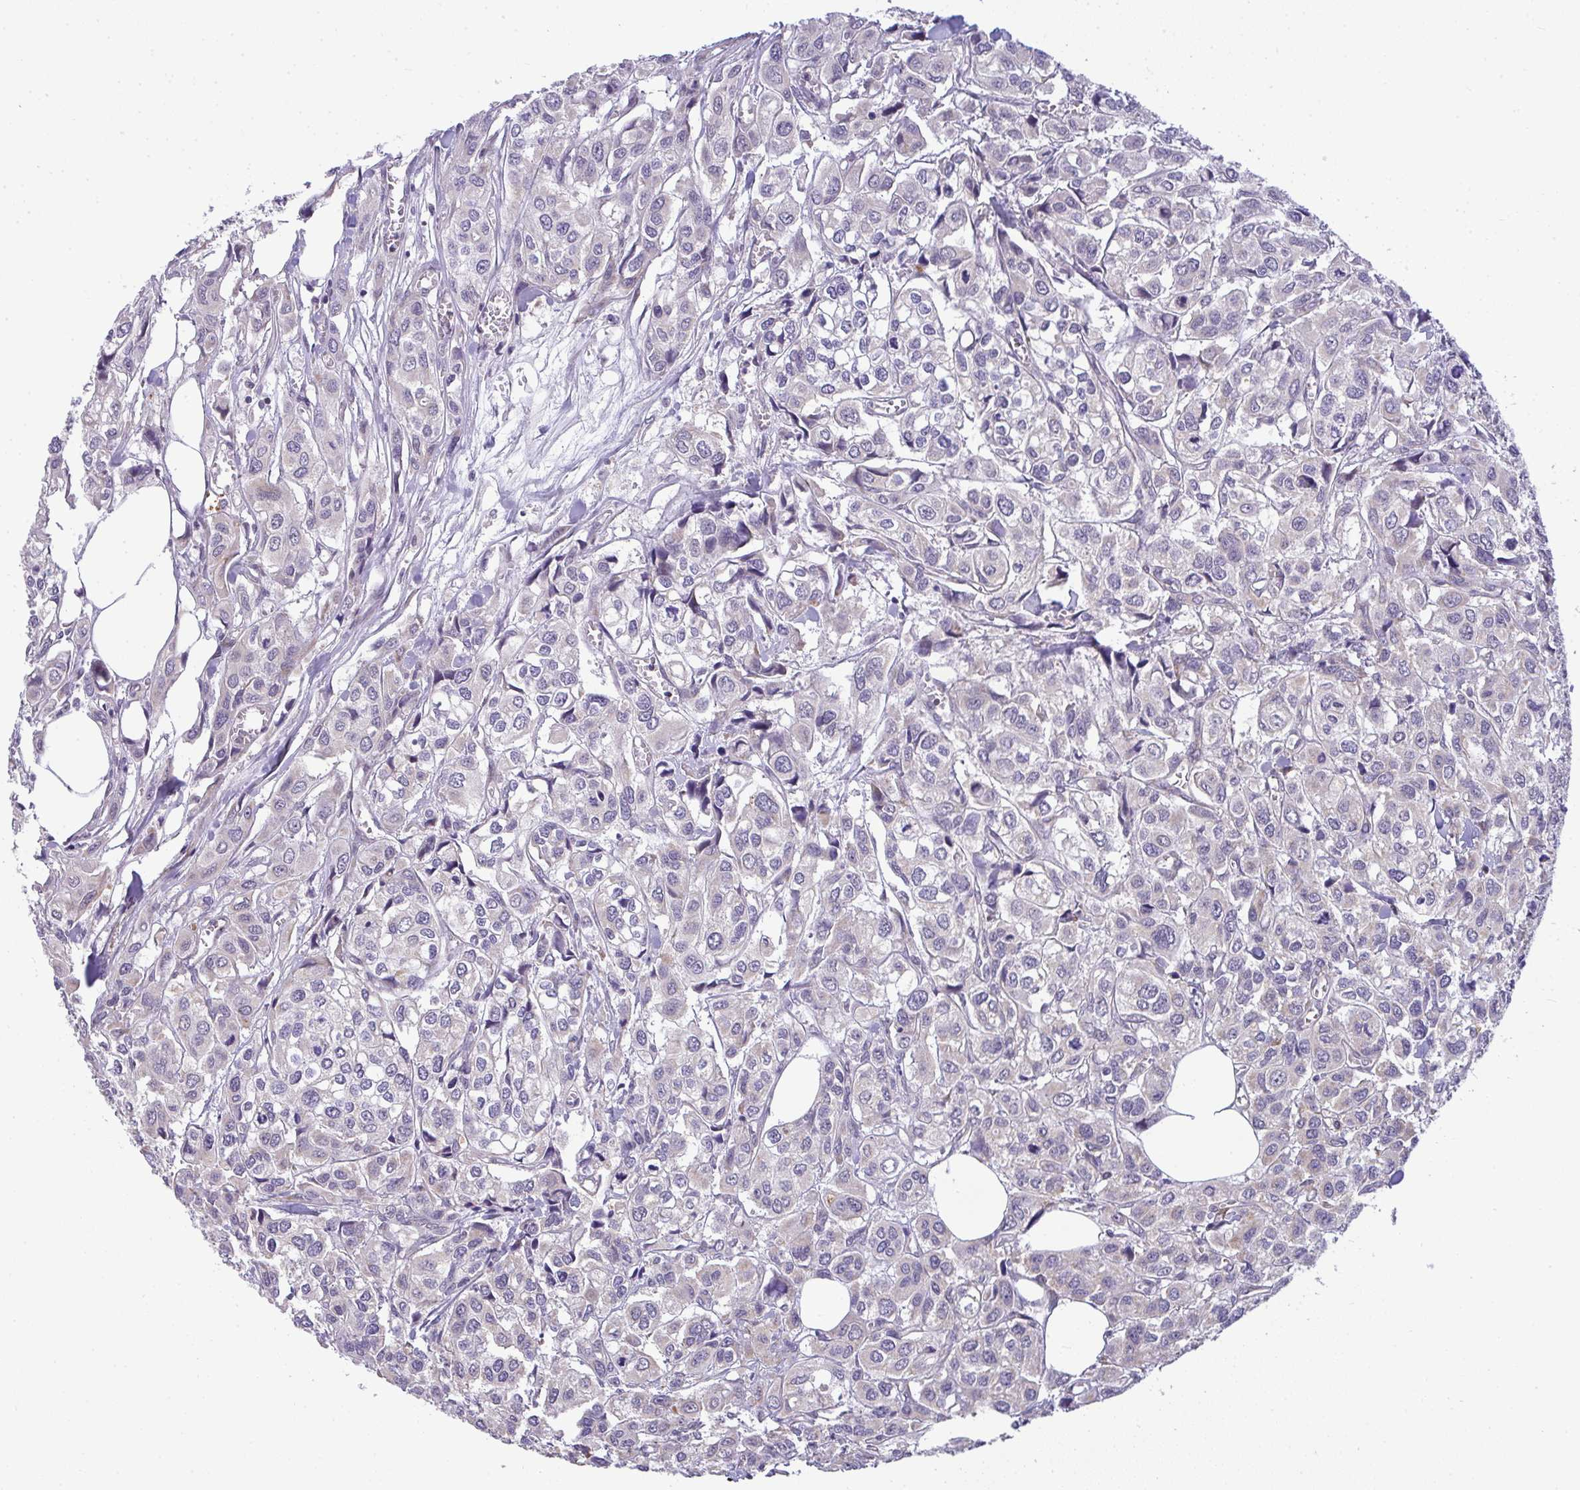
{"staining": {"intensity": "negative", "quantity": "none", "location": "none"}, "tissue": "urothelial cancer", "cell_type": "Tumor cells", "image_type": "cancer", "snomed": [{"axis": "morphology", "description": "Urothelial carcinoma, High grade"}, {"axis": "topography", "description": "Urinary bladder"}], "caption": "DAB immunohistochemical staining of human urothelial cancer exhibits no significant expression in tumor cells. Brightfield microscopy of IHC stained with DAB (brown) and hematoxylin (blue), captured at high magnification.", "gene": "SRRM4", "patient": {"sex": "male", "age": 67}}